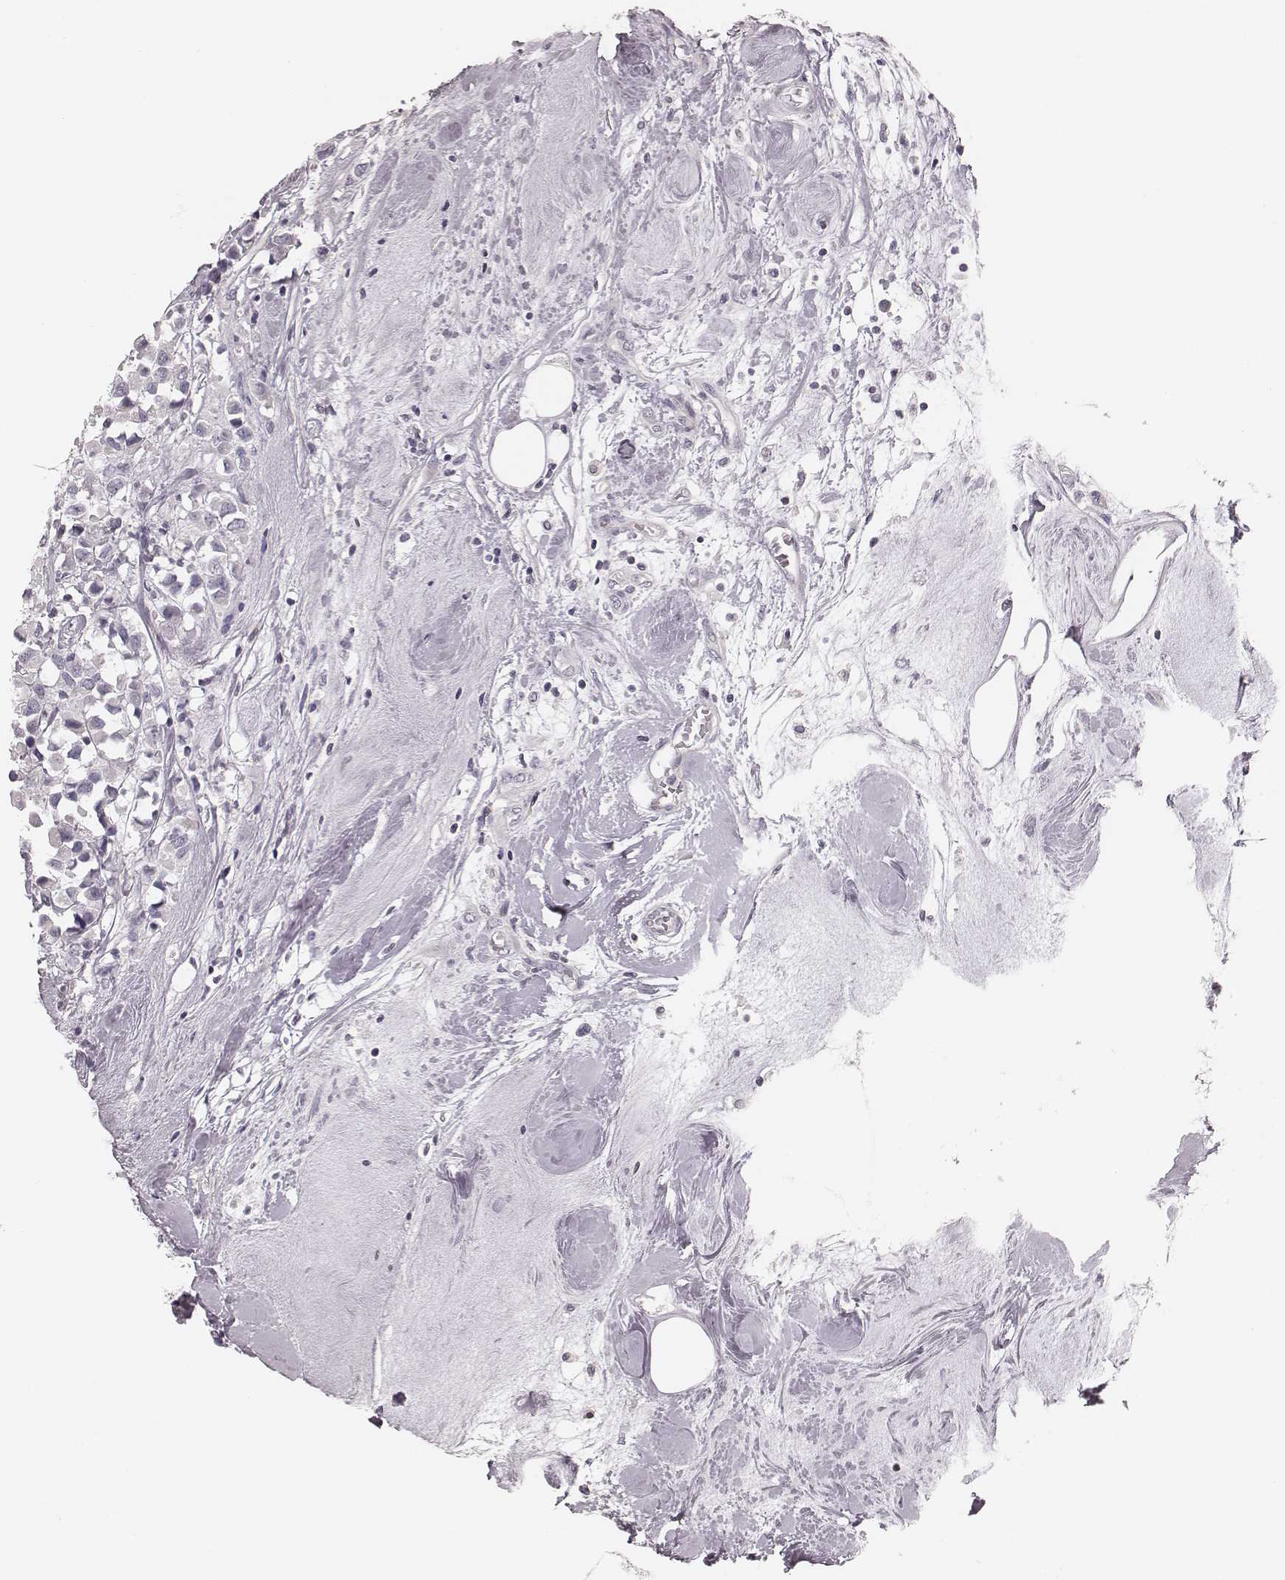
{"staining": {"intensity": "negative", "quantity": "none", "location": "none"}, "tissue": "breast cancer", "cell_type": "Tumor cells", "image_type": "cancer", "snomed": [{"axis": "morphology", "description": "Duct carcinoma"}, {"axis": "topography", "description": "Breast"}], "caption": "Intraductal carcinoma (breast) stained for a protein using IHC displays no expression tumor cells.", "gene": "S100Z", "patient": {"sex": "female", "age": 61}}